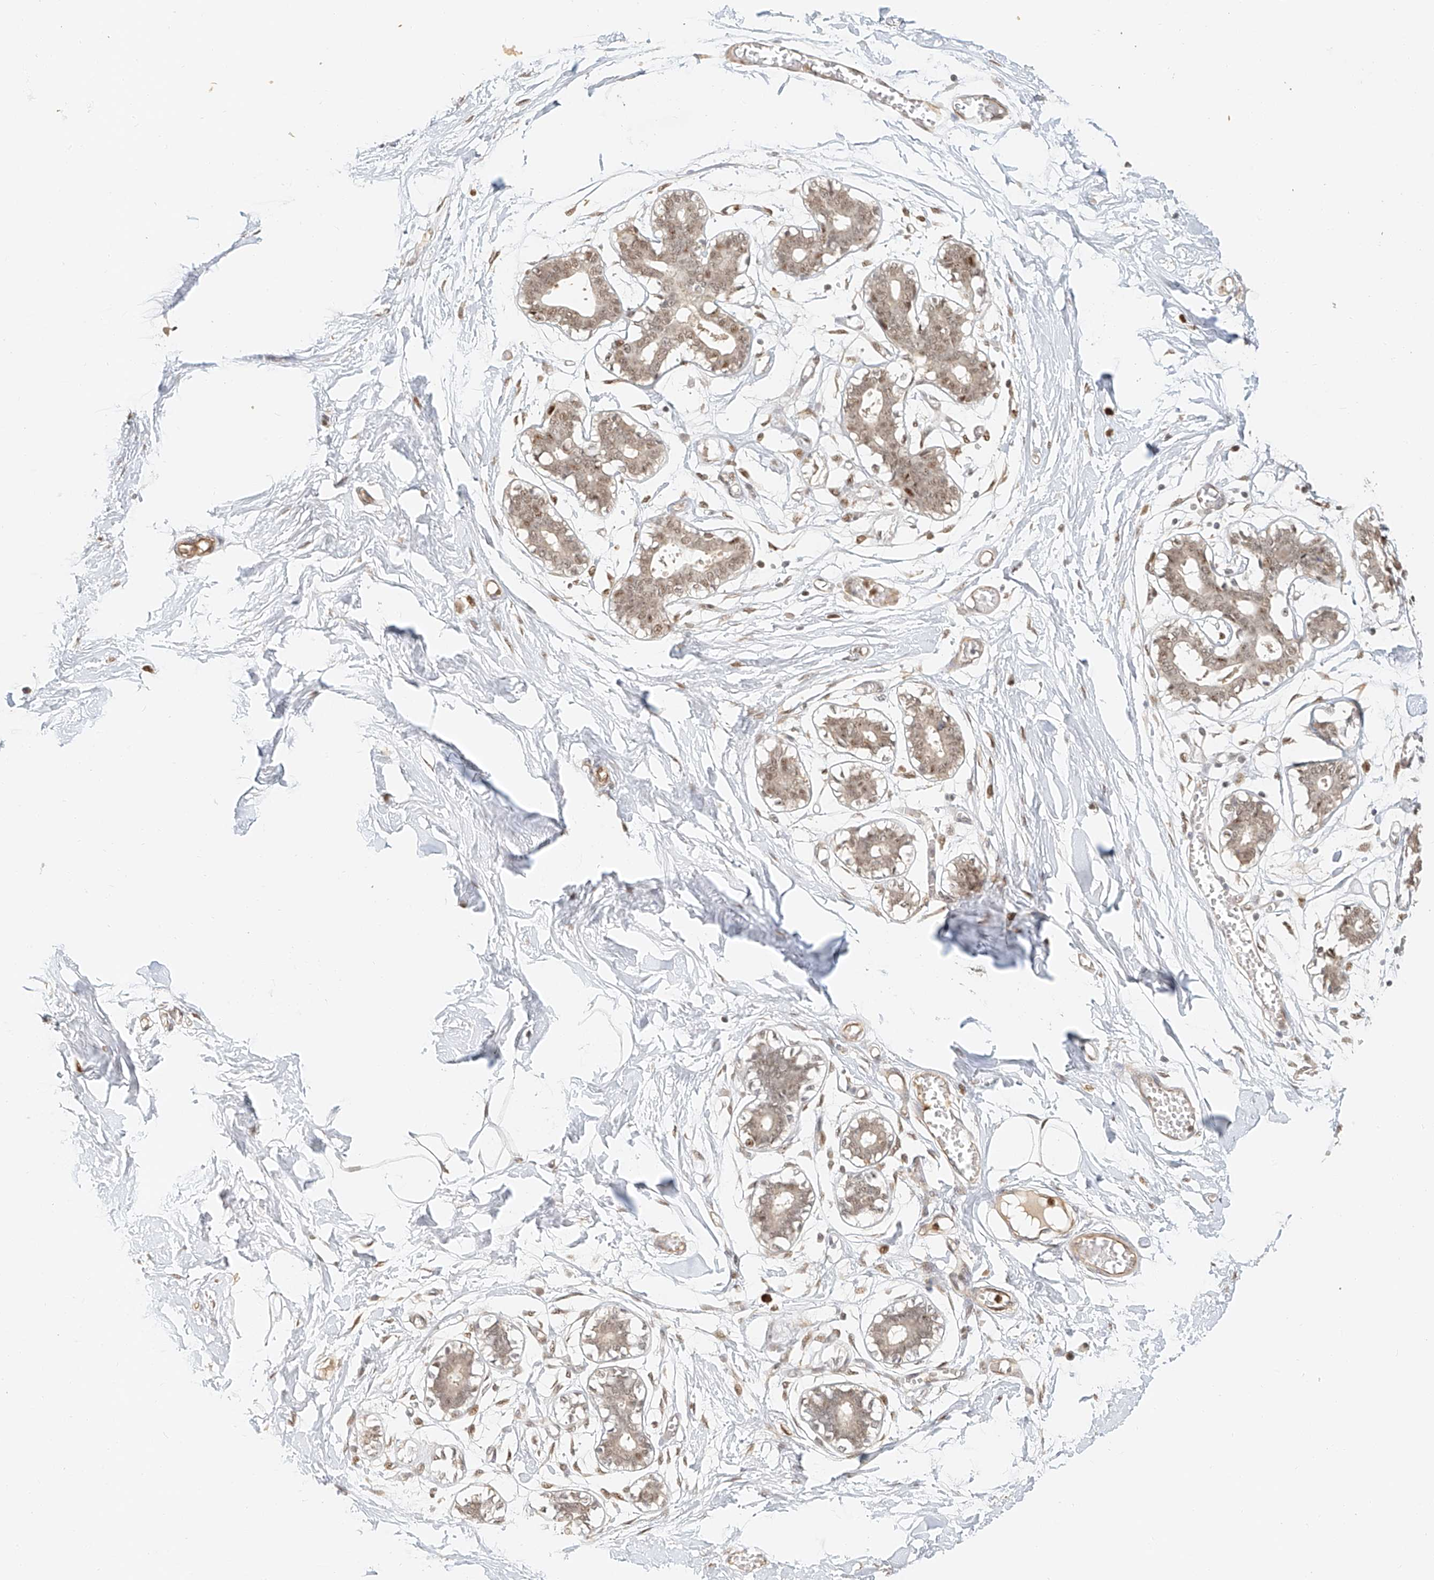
{"staining": {"intensity": "negative", "quantity": "none", "location": "none"}, "tissue": "breast", "cell_type": "Adipocytes", "image_type": "normal", "snomed": [{"axis": "morphology", "description": "Normal tissue, NOS"}, {"axis": "topography", "description": "Breast"}], "caption": "This is an immunohistochemistry image of unremarkable breast. There is no positivity in adipocytes.", "gene": "CXorf58", "patient": {"sex": "female", "age": 27}}